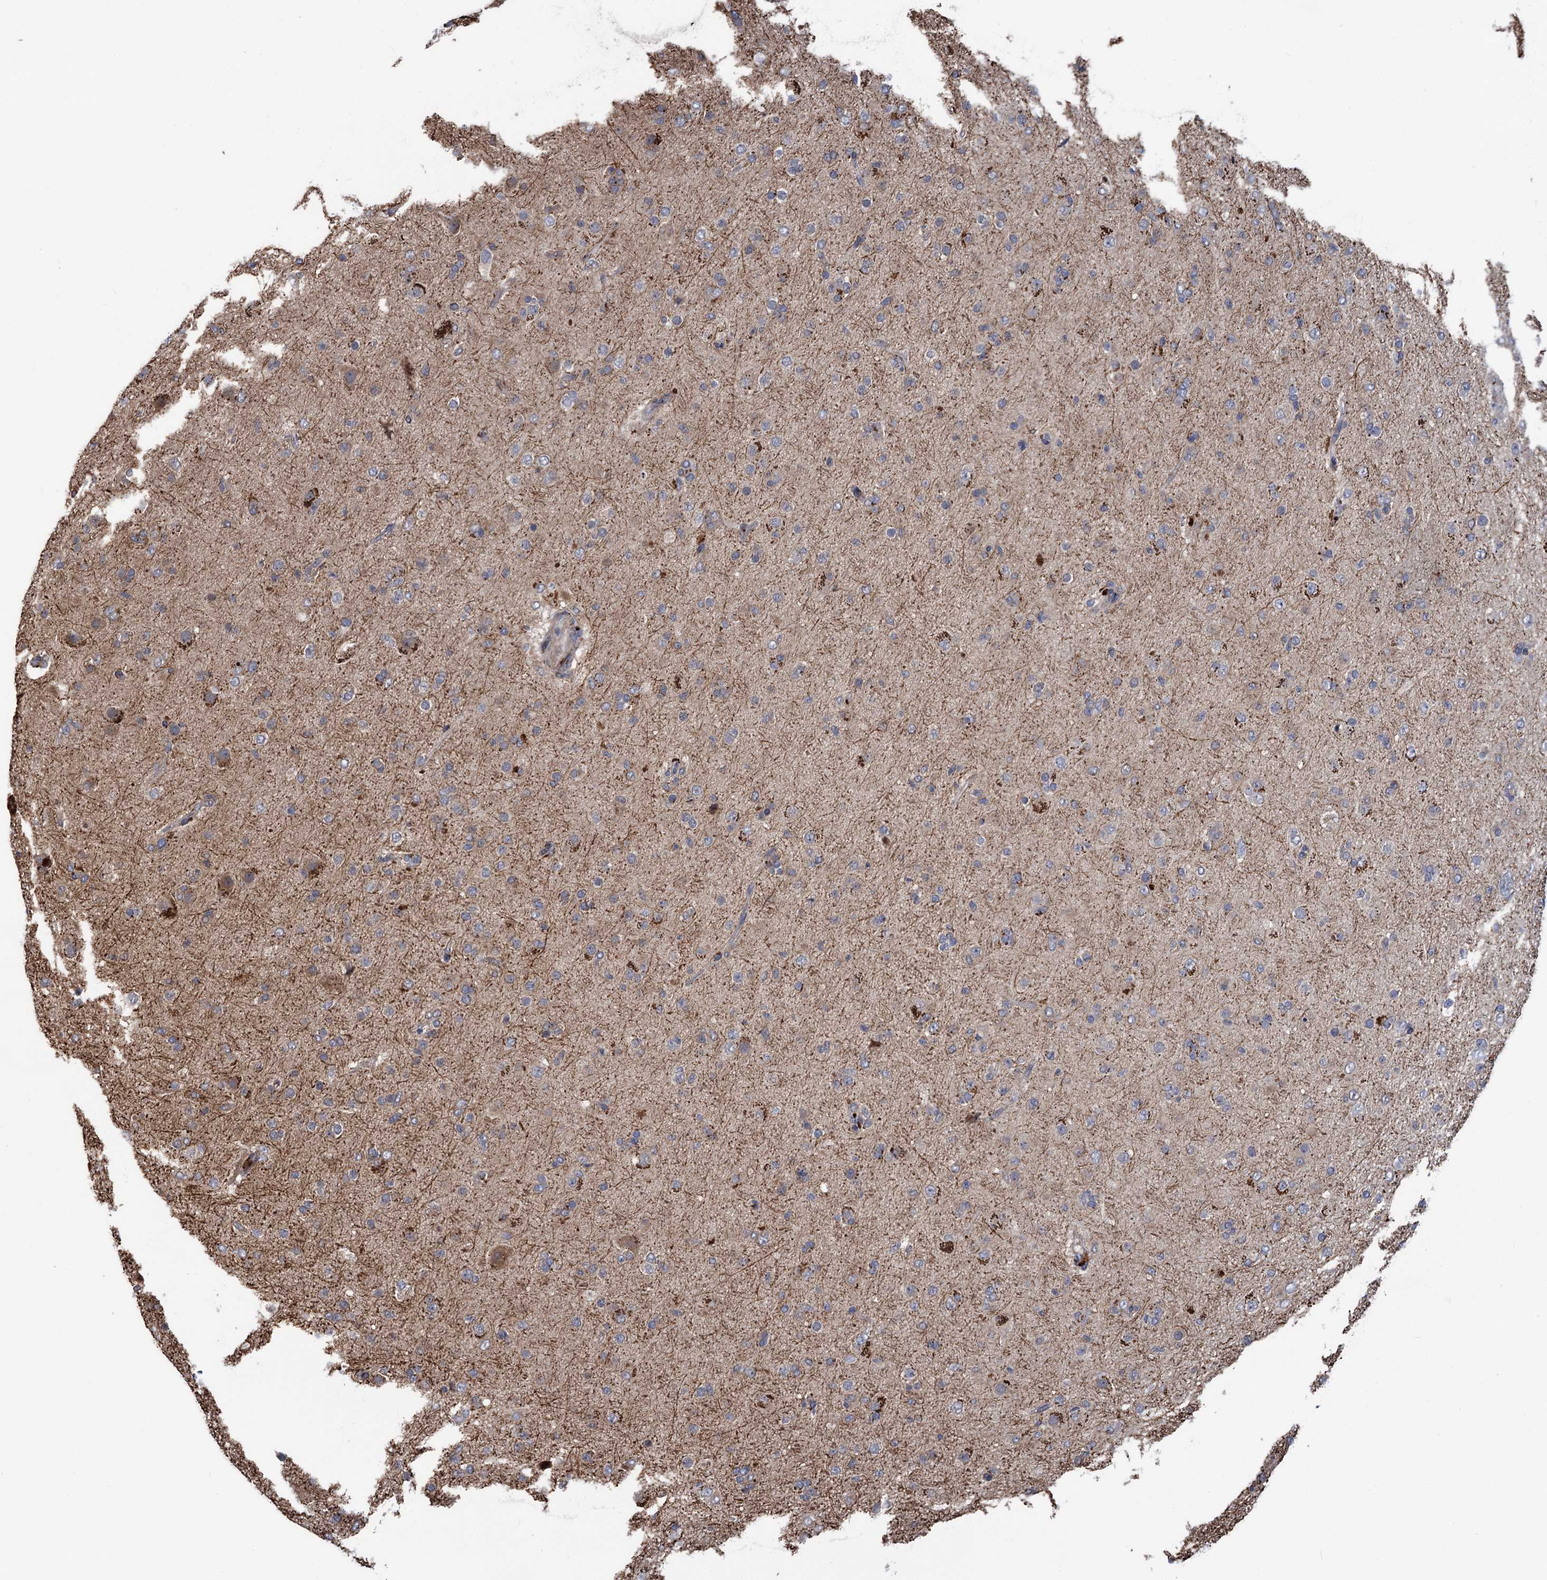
{"staining": {"intensity": "negative", "quantity": "none", "location": "none"}, "tissue": "glioma", "cell_type": "Tumor cells", "image_type": "cancer", "snomed": [{"axis": "morphology", "description": "Glioma, malignant, Low grade"}, {"axis": "topography", "description": "Brain"}], "caption": "Malignant glioma (low-grade) was stained to show a protein in brown. There is no significant staining in tumor cells.", "gene": "UBR1", "patient": {"sex": "male", "age": 65}}